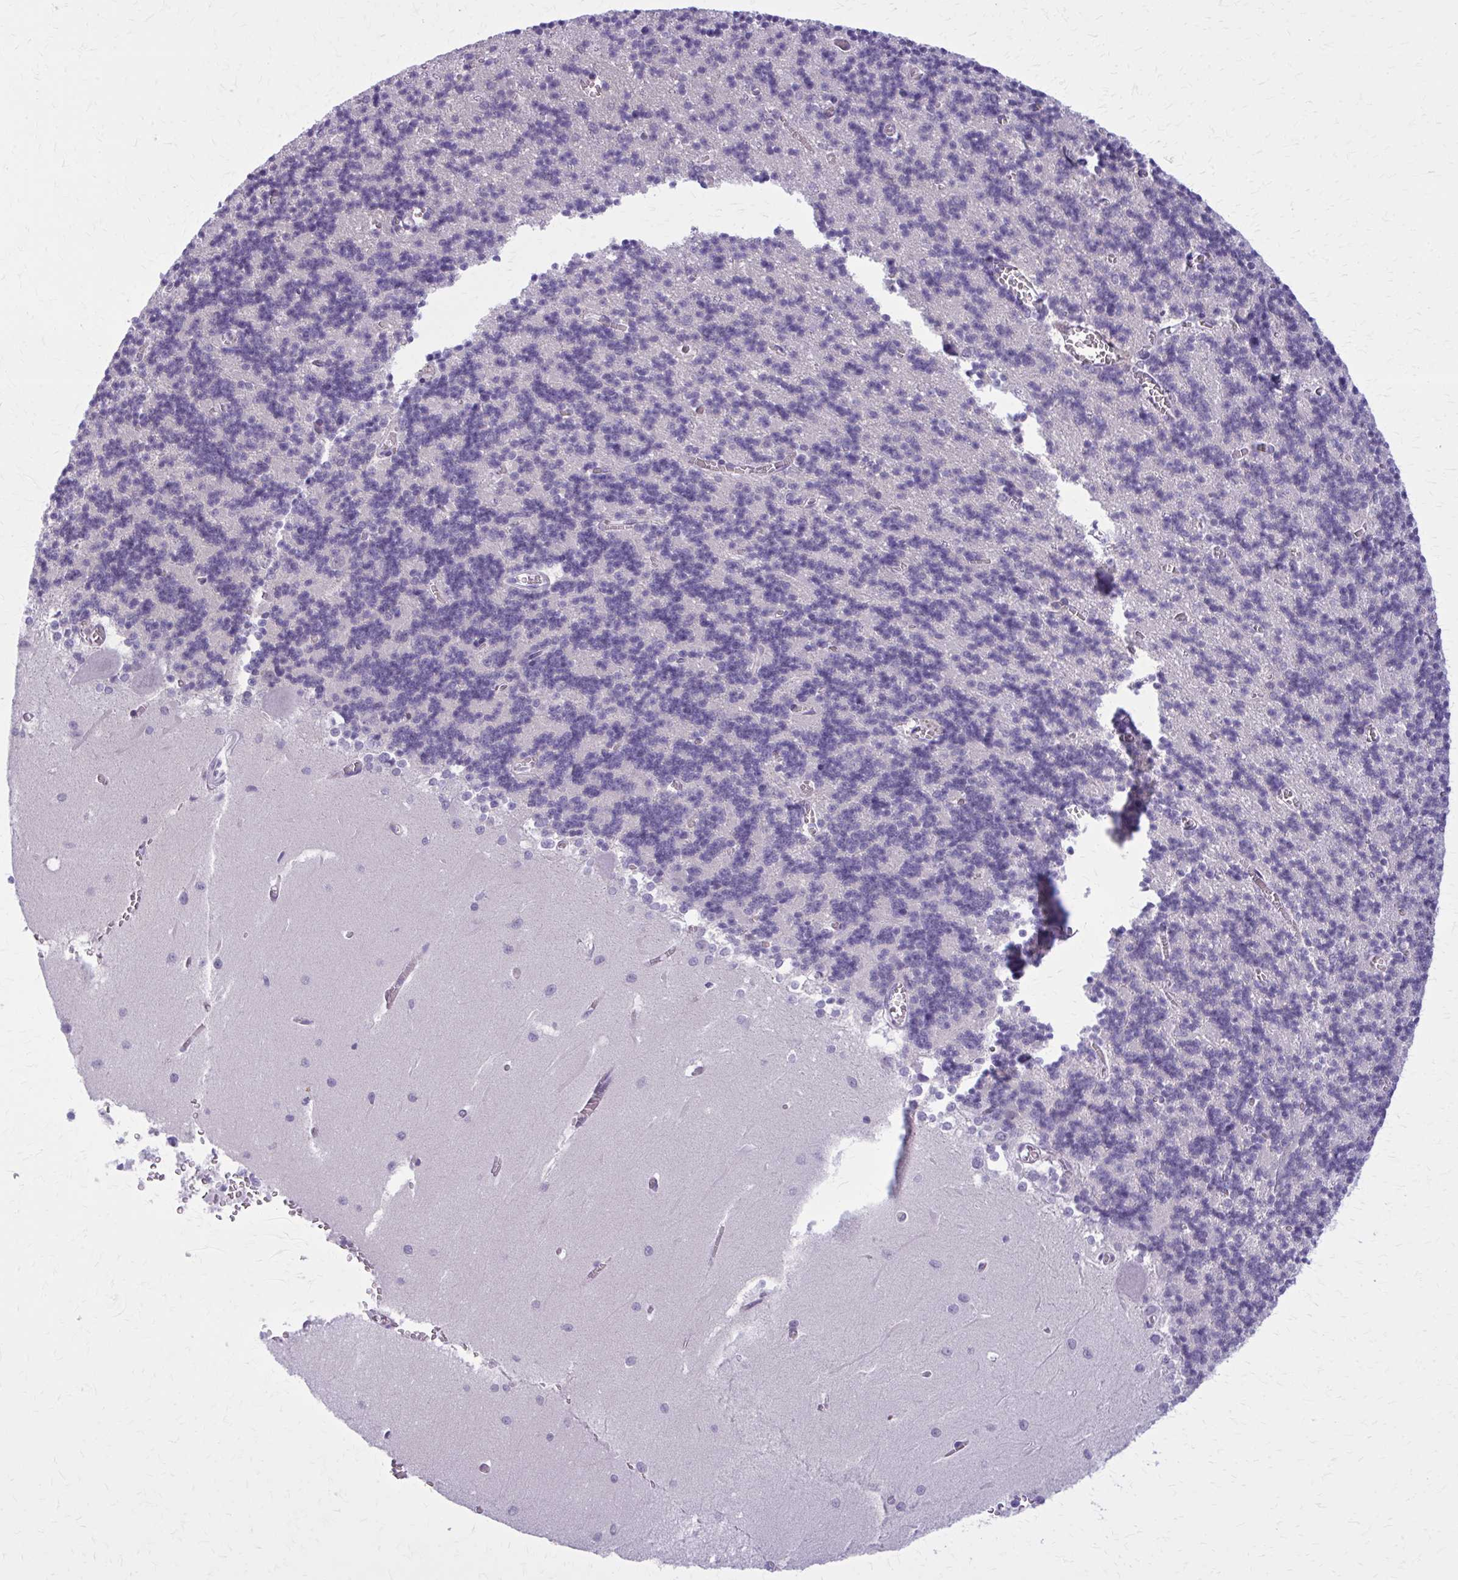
{"staining": {"intensity": "negative", "quantity": "none", "location": "none"}, "tissue": "cerebellum", "cell_type": "Cells in granular layer", "image_type": "normal", "snomed": [{"axis": "morphology", "description": "Normal tissue, NOS"}, {"axis": "topography", "description": "Cerebellum"}], "caption": "High power microscopy micrograph of an immunohistochemistry image of unremarkable cerebellum, revealing no significant positivity in cells in granular layer.", "gene": "CD38", "patient": {"sex": "male", "age": 37}}